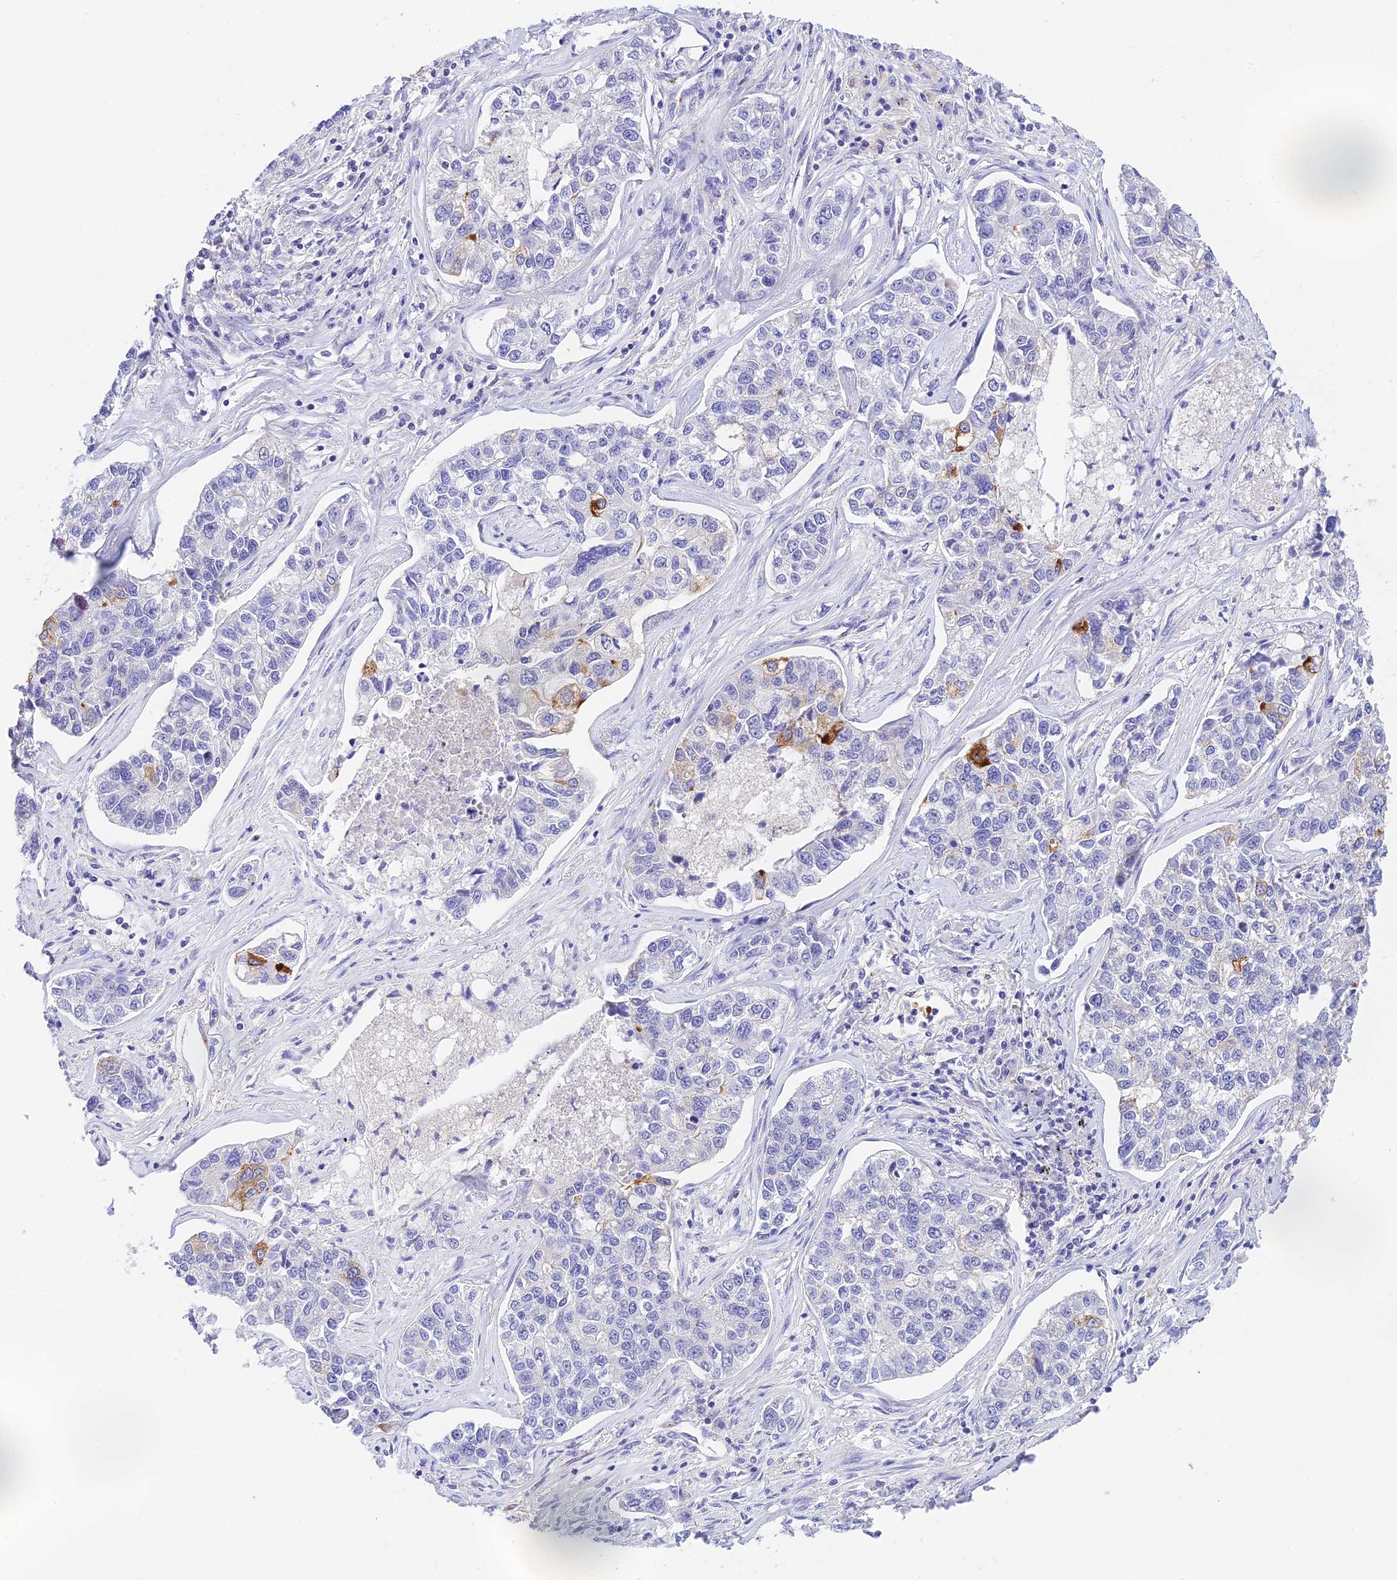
{"staining": {"intensity": "strong", "quantity": "<25%", "location": "cytoplasmic/membranous"}, "tissue": "lung cancer", "cell_type": "Tumor cells", "image_type": "cancer", "snomed": [{"axis": "morphology", "description": "Adenocarcinoma, NOS"}, {"axis": "topography", "description": "Lung"}], "caption": "The photomicrograph exhibits immunohistochemical staining of adenocarcinoma (lung). There is strong cytoplasmic/membranous expression is identified in approximately <25% of tumor cells.", "gene": "HDHD2", "patient": {"sex": "male", "age": 49}}